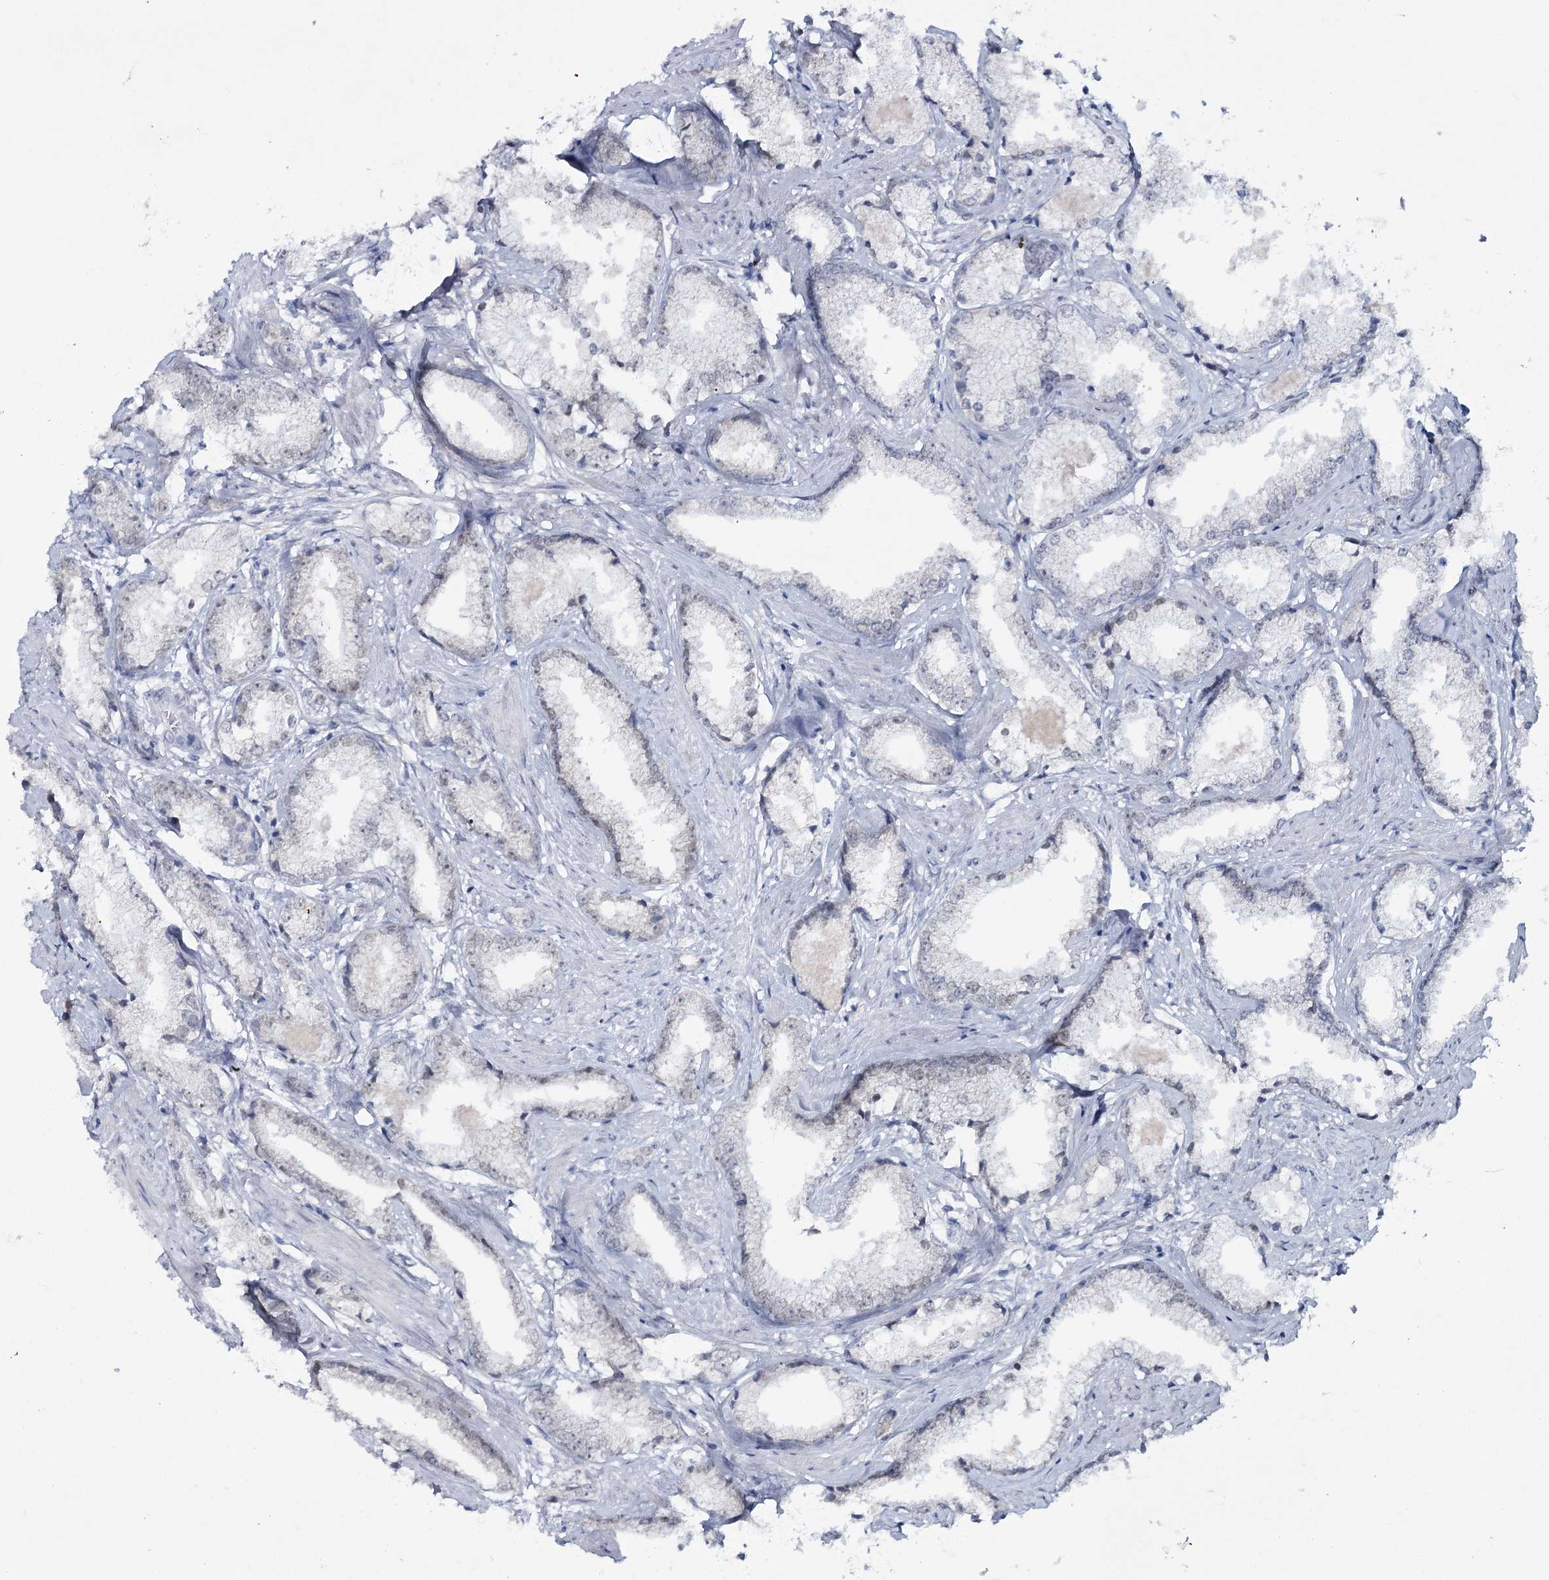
{"staining": {"intensity": "weak", "quantity": "<25%", "location": "nuclear"}, "tissue": "prostate cancer", "cell_type": "Tumor cells", "image_type": "cancer", "snomed": [{"axis": "morphology", "description": "Adenocarcinoma, High grade"}, {"axis": "topography", "description": "Prostate"}], "caption": "High magnification brightfield microscopy of high-grade adenocarcinoma (prostate) stained with DAB (brown) and counterstained with hematoxylin (blue): tumor cells show no significant expression.", "gene": "ZC3H8", "patient": {"sex": "male", "age": 66}}